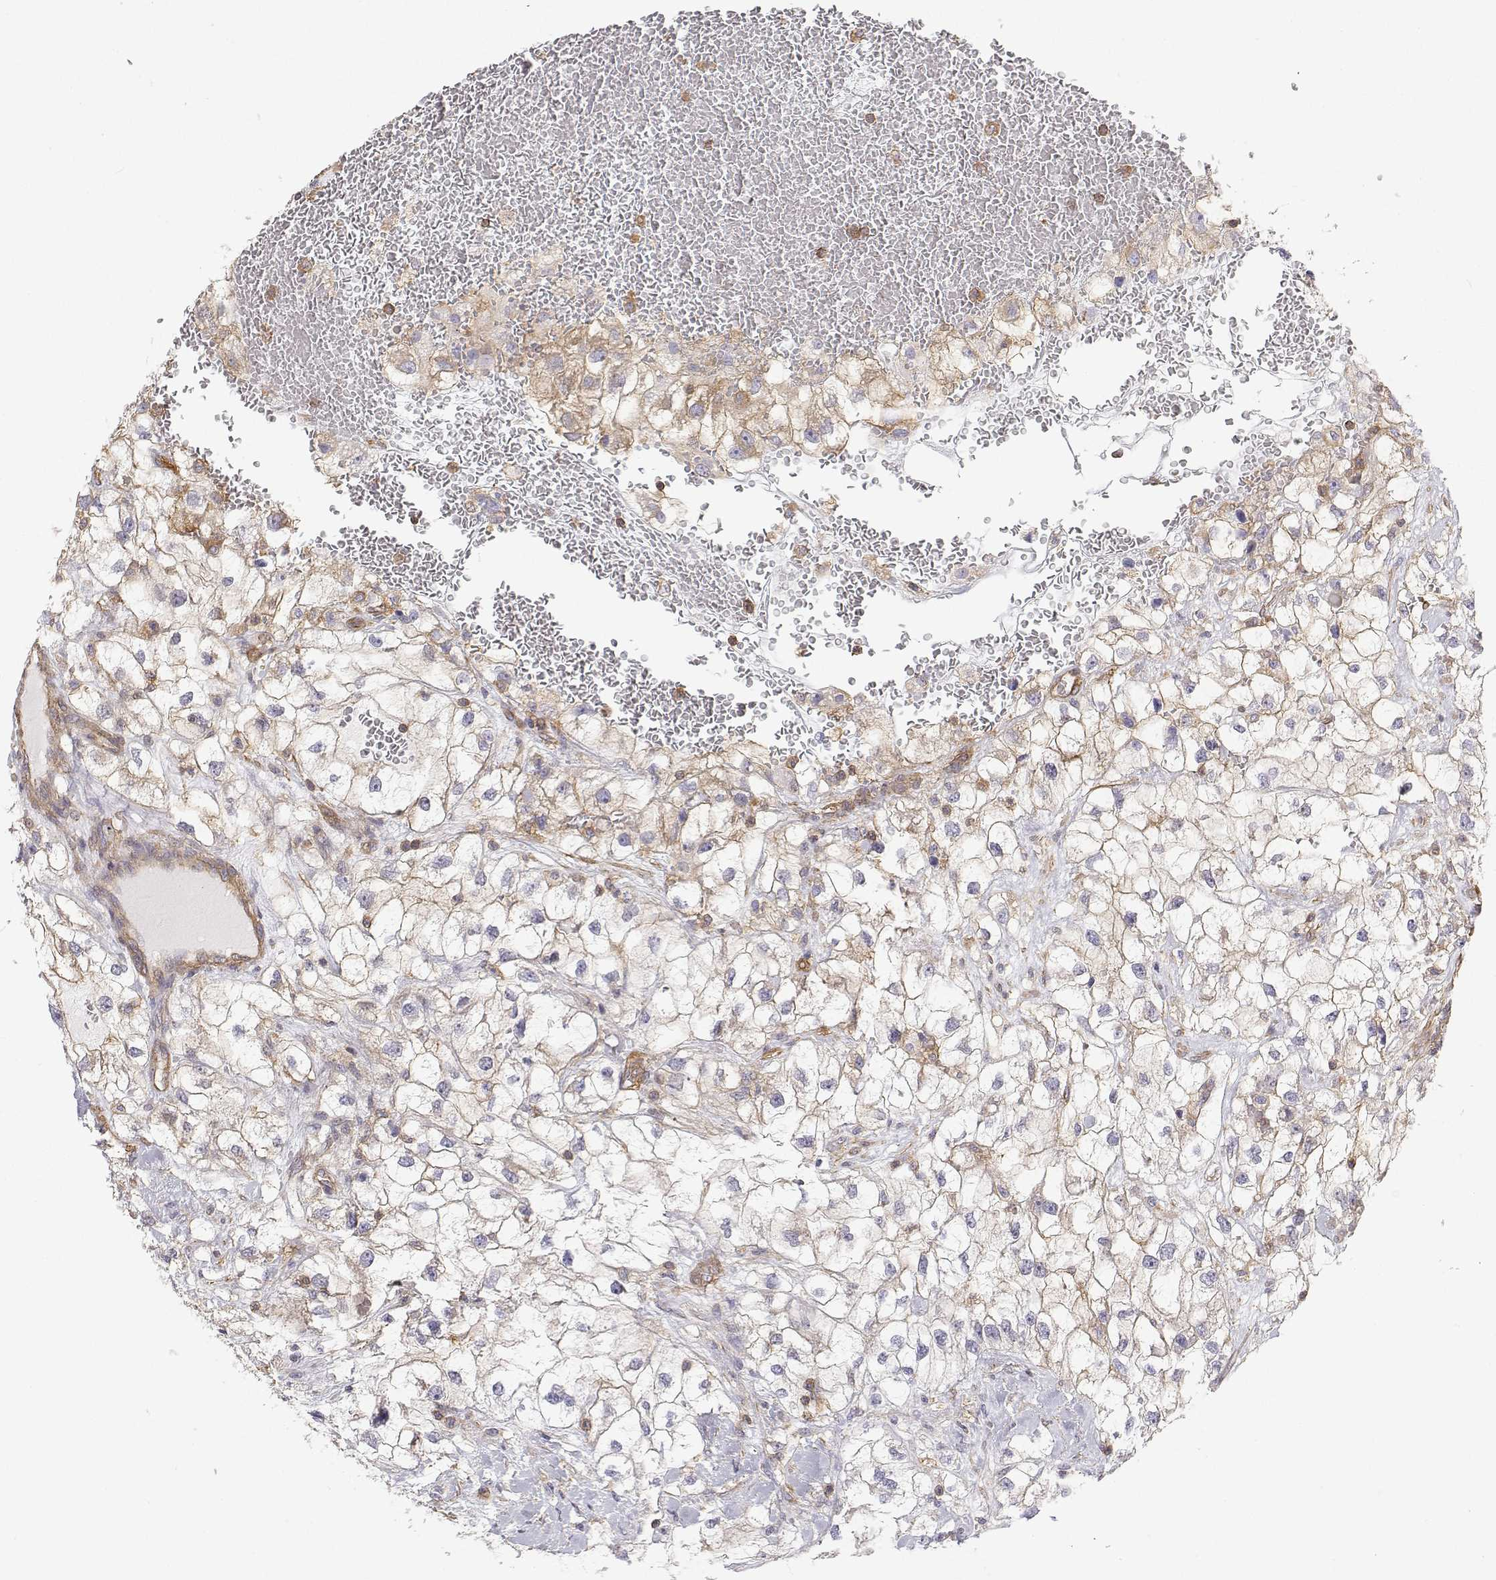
{"staining": {"intensity": "weak", "quantity": "<25%", "location": "cytoplasmic/membranous"}, "tissue": "renal cancer", "cell_type": "Tumor cells", "image_type": "cancer", "snomed": [{"axis": "morphology", "description": "Adenocarcinoma, NOS"}, {"axis": "topography", "description": "Kidney"}], "caption": "Tumor cells show no significant protein staining in renal cancer.", "gene": "MYH9", "patient": {"sex": "male", "age": 59}}